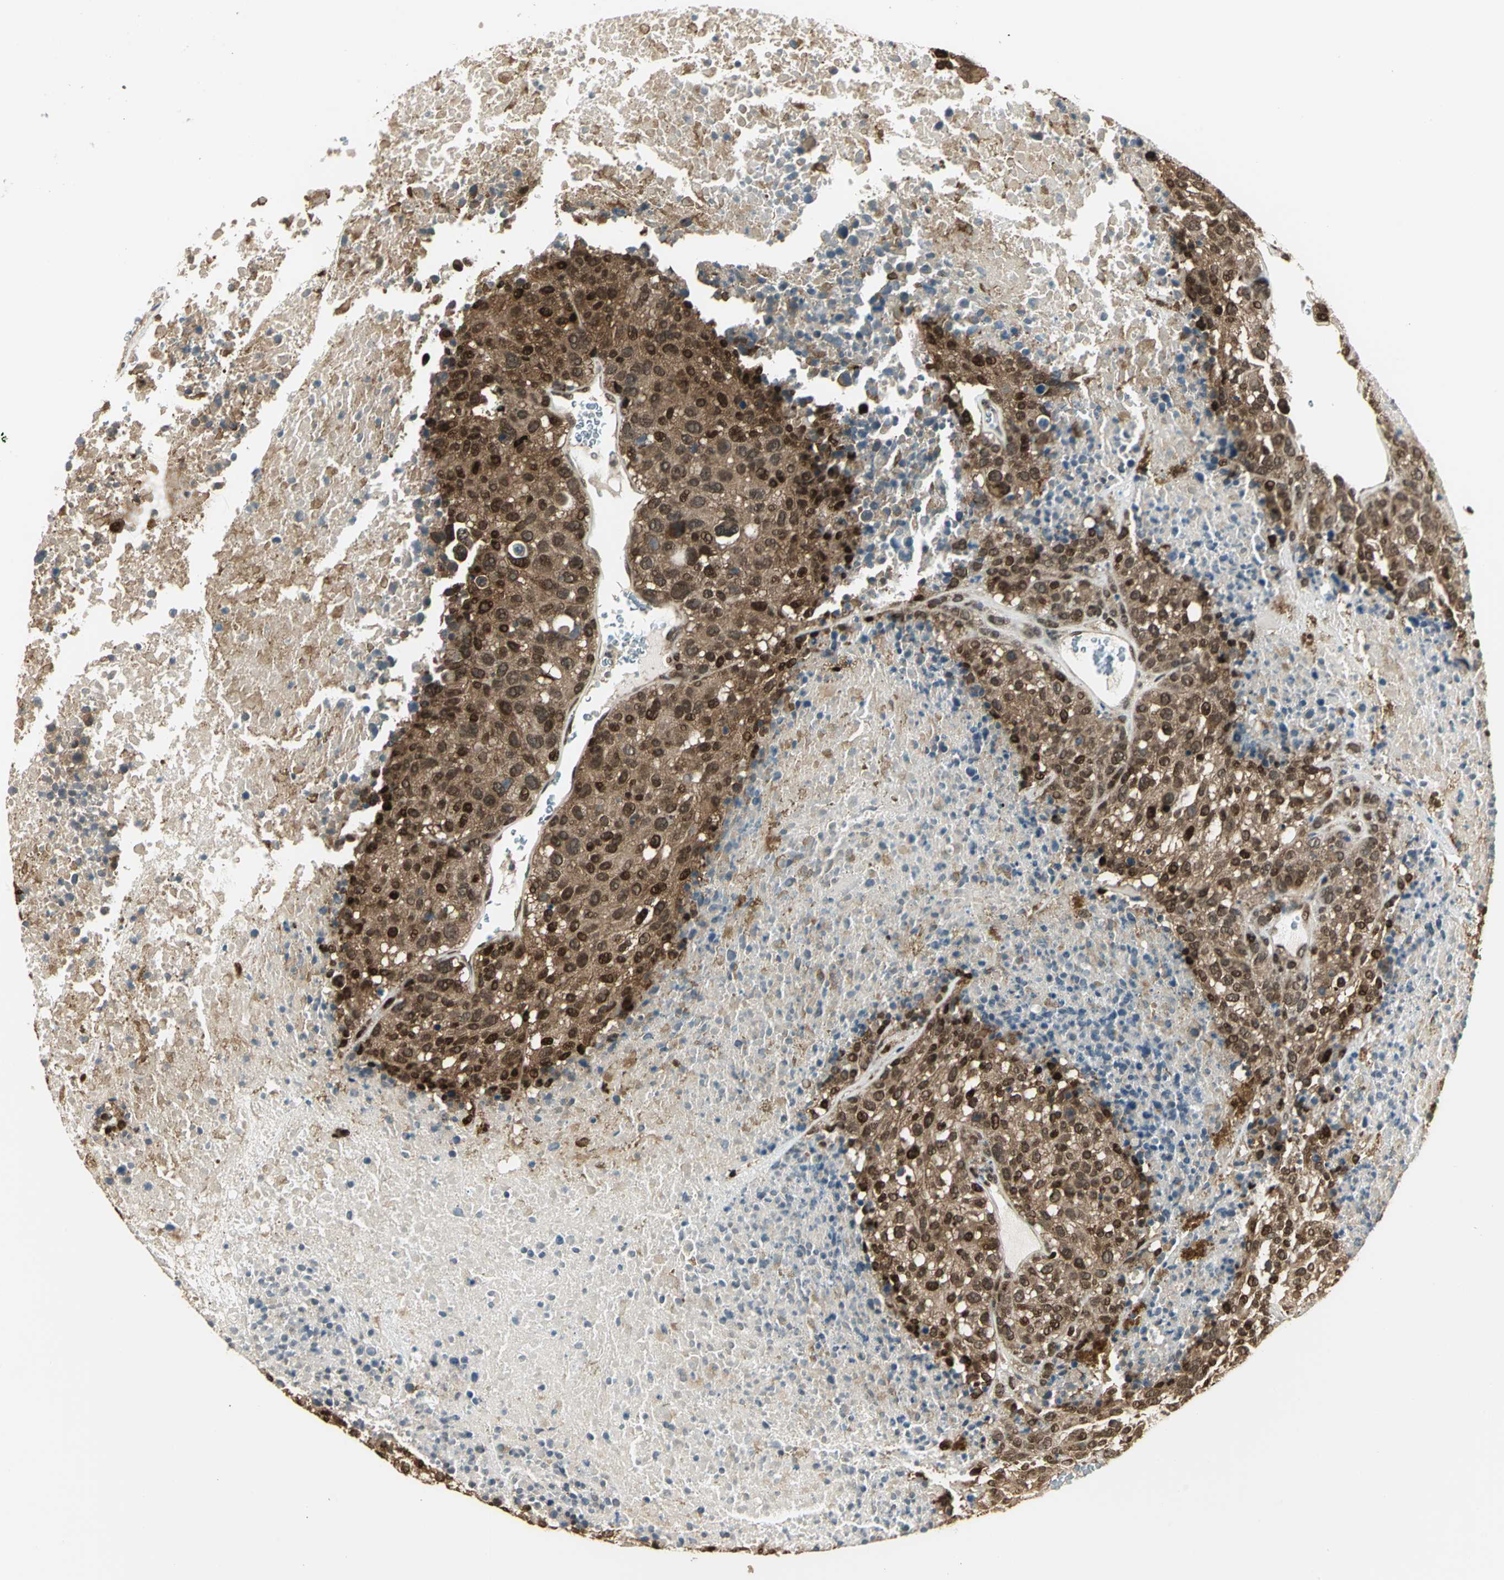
{"staining": {"intensity": "strong", "quantity": ">75%", "location": "cytoplasmic/membranous,nuclear"}, "tissue": "melanoma", "cell_type": "Tumor cells", "image_type": "cancer", "snomed": [{"axis": "morphology", "description": "Malignant melanoma, Metastatic site"}, {"axis": "topography", "description": "Cerebral cortex"}], "caption": "DAB immunohistochemical staining of human melanoma reveals strong cytoplasmic/membranous and nuclear protein expression in about >75% of tumor cells.", "gene": "PSMC3", "patient": {"sex": "female", "age": 52}}